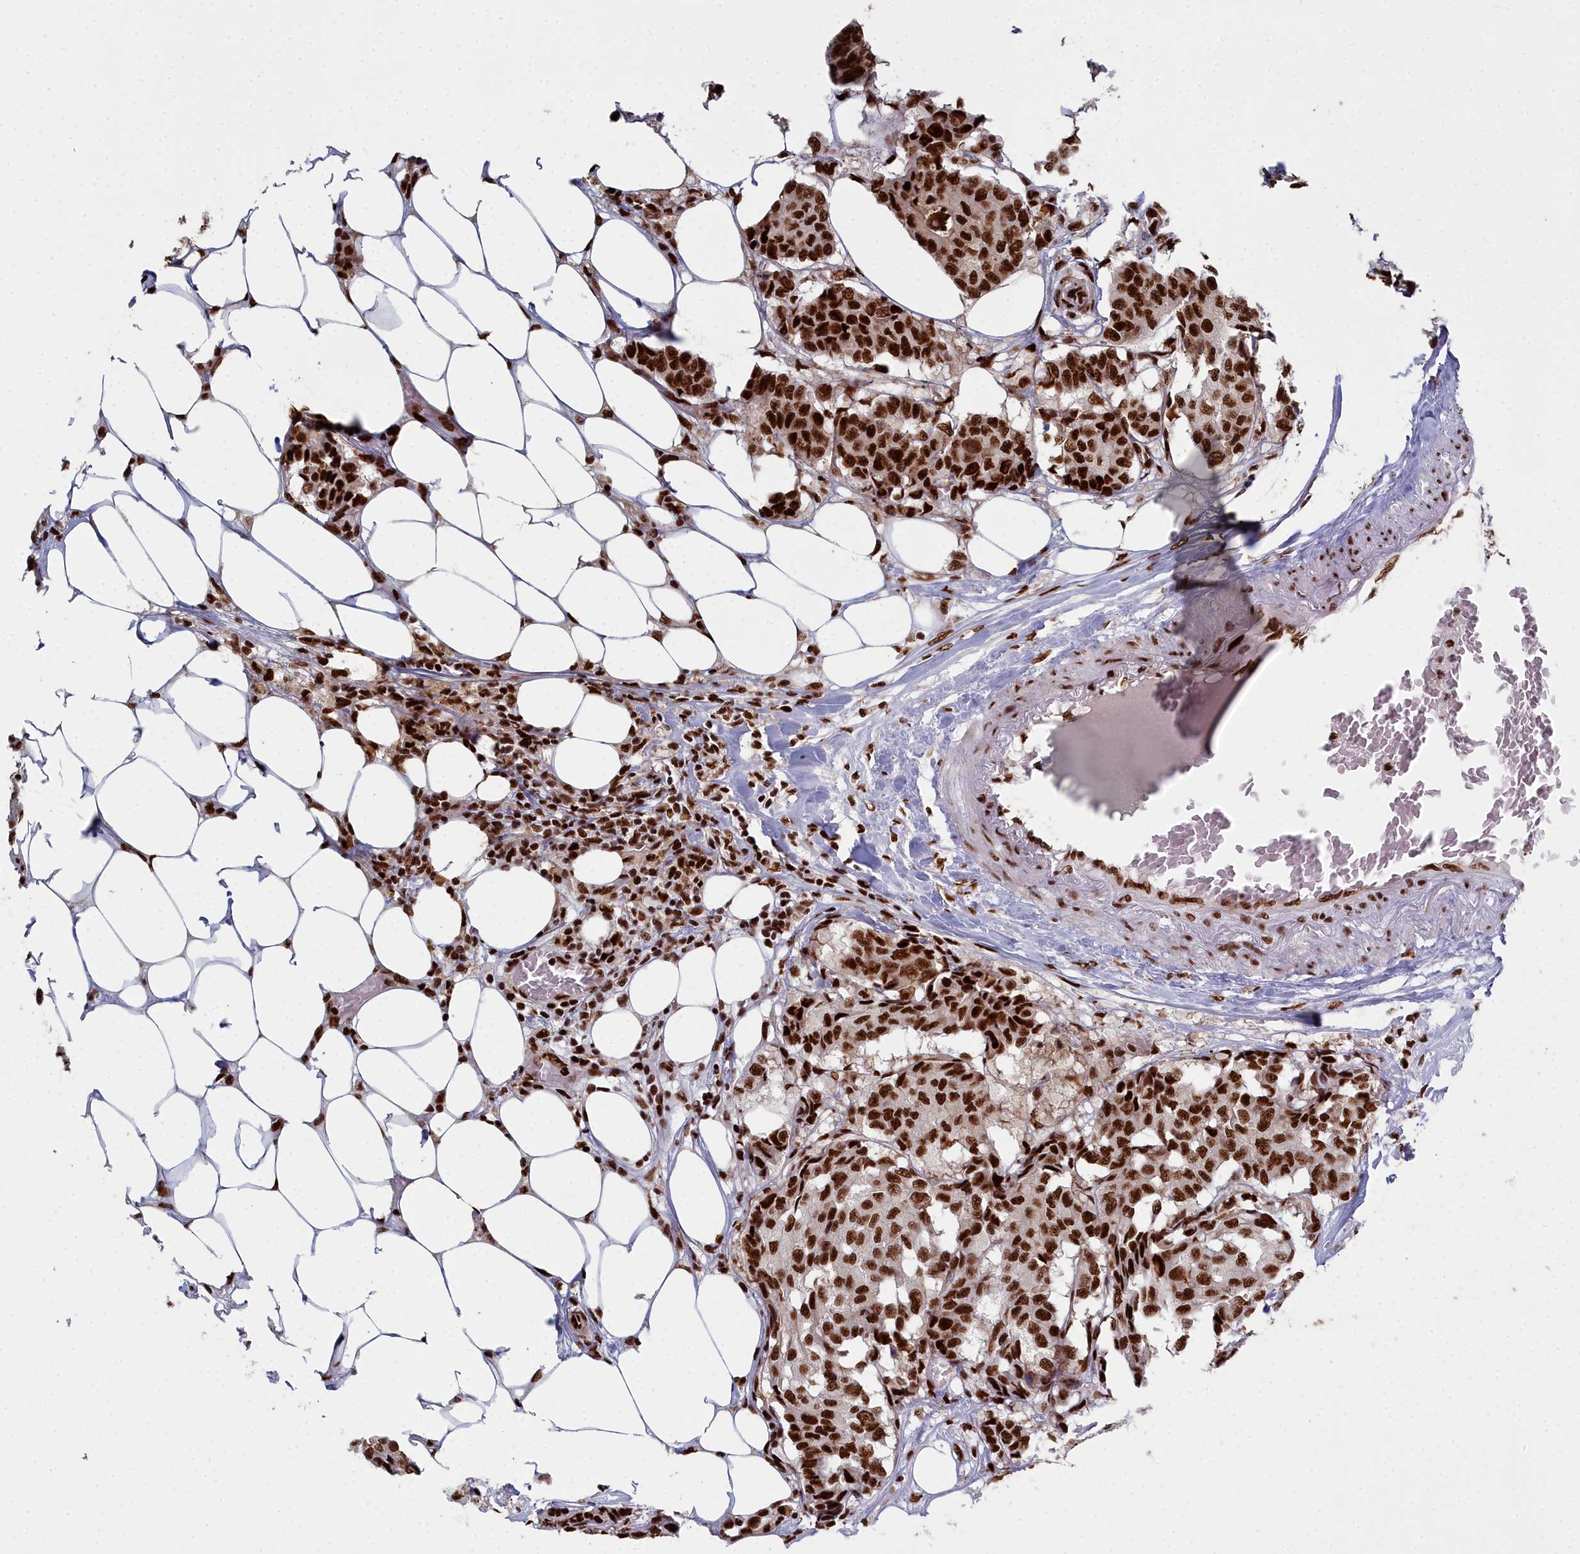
{"staining": {"intensity": "strong", "quantity": ">75%", "location": "nuclear"}, "tissue": "breast cancer", "cell_type": "Tumor cells", "image_type": "cancer", "snomed": [{"axis": "morphology", "description": "Duct carcinoma"}, {"axis": "topography", "description": "Breast"}], "caption": "Protein staining of invasive ductal carcinoma (breast) tissue exhibits strong nuclear staining in about >75% of tumor cells. (IHC, brightfield microscopy, high magnification).", "gene": "SF3B3", "patient": {"sex": "female", "age": 75}}